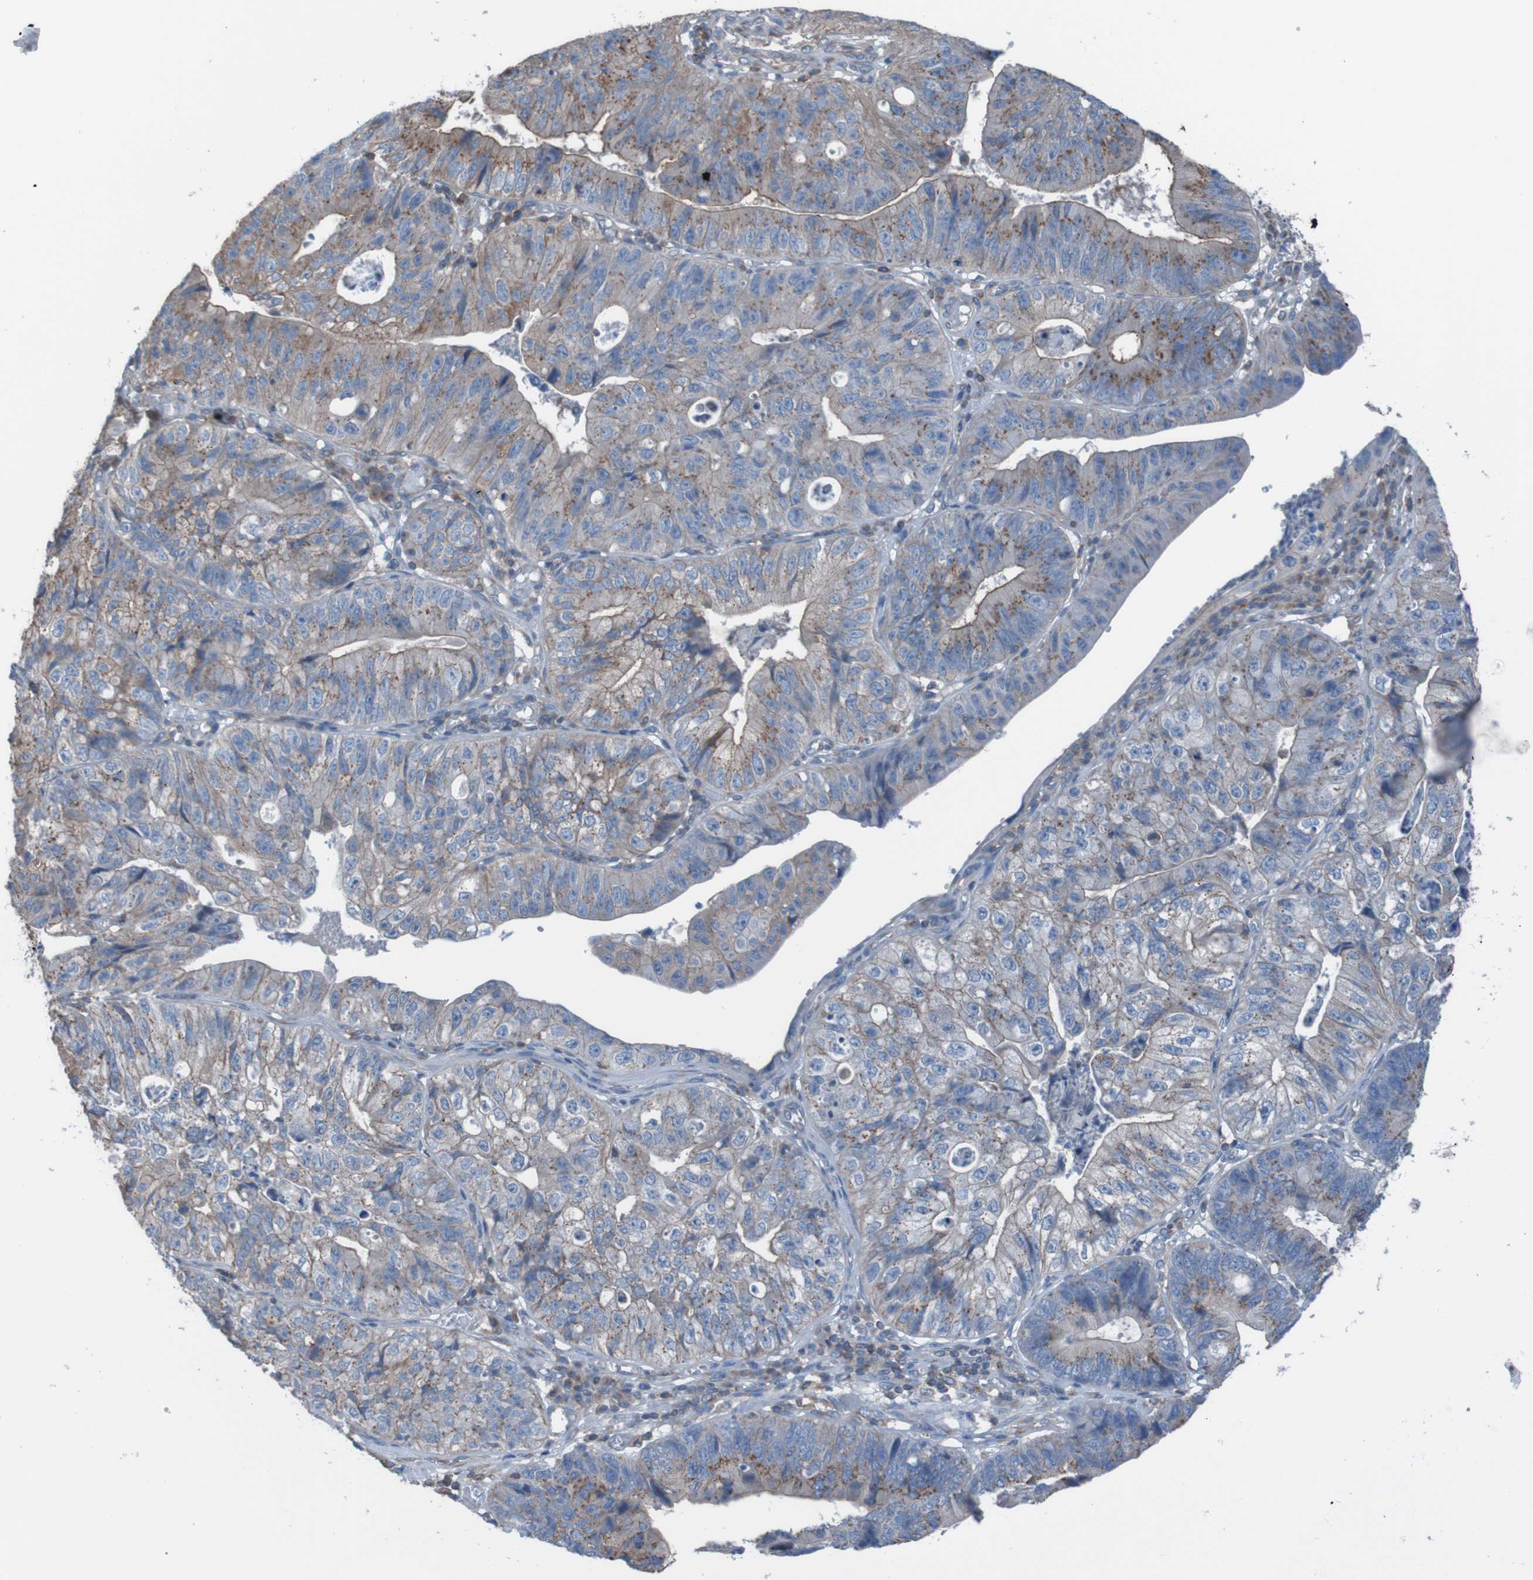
{"staining": {"intensity": "moderate", "quantity": "25%-75%", "location": "cytoplasmic/membranous"}, "tissue": "stomach cancer", "cell_type": "Tumor cells", "image_type": "cancer", "snomed": [{"axis": "morphology", "description": "Adenocarcinoma, NOS"}, {"axis": "topography", "description": "Stomach"}], "caption": "Immunohistochemical staining of human stomach cancer (adenocarcinoma) demonstrates medium levels of moderate cytoplasmic/membranous protein positivity in approximately 25%-75% of tumor cells.", "gene": "MINAR1", "patient": {"sex": "male", "age": 59}}